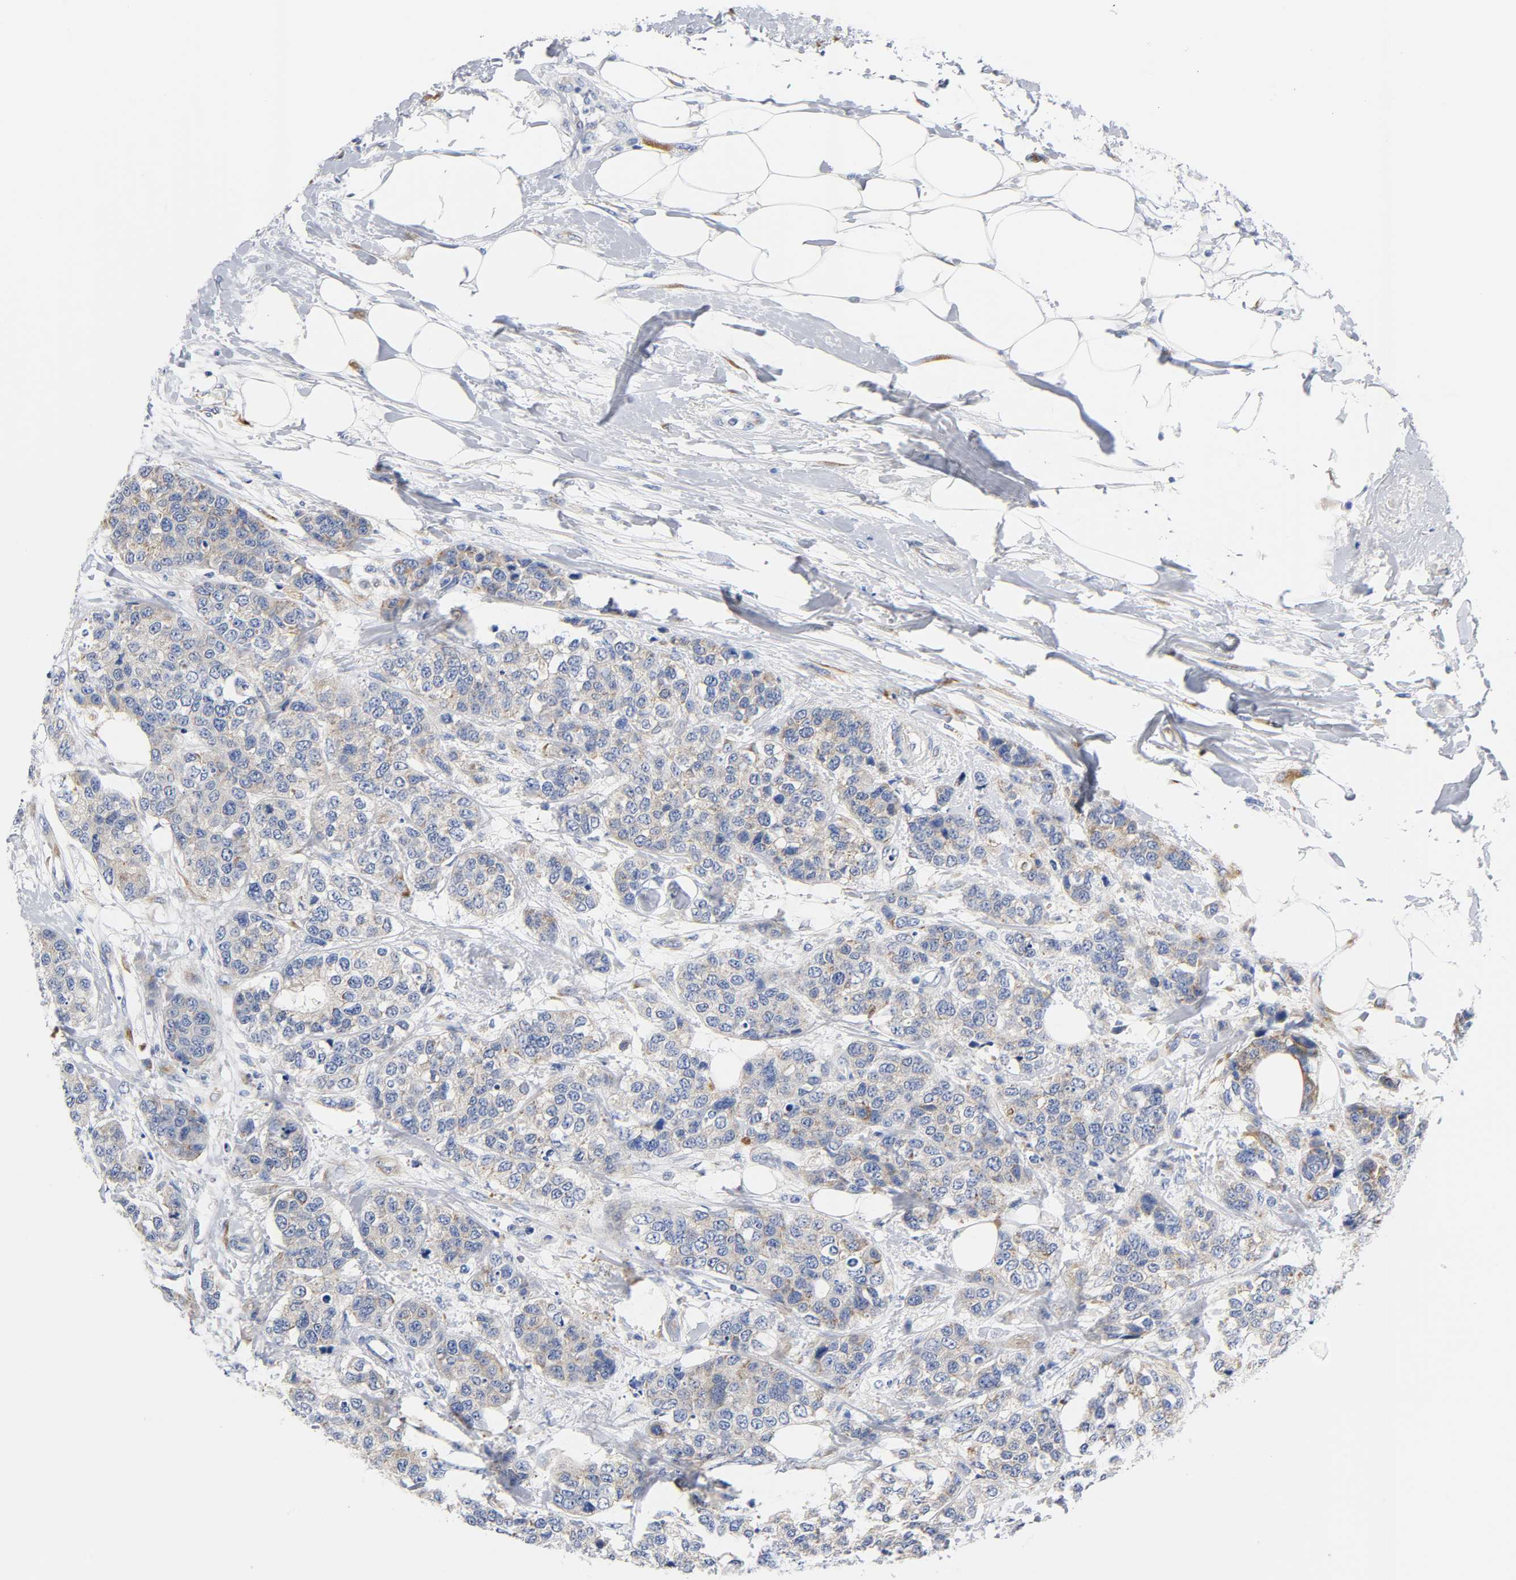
{"staining": {"intensity": "weak", "quantity": "25%-75%", "location": "cytoplasmic/membranous"}, "tissue": "breast cancer", "cell_type": "Tumor cells", "image_type": "cancer", "snomed": [{"axis": "morphology", "description": "Duct carcinoma"}, {"axis": "topography", "description": "Breast"}], "caption": "Intraductal carcinoma (breast) stained for a protein shows weak cytoplasmic/membranous positivity in tumor cells.", "gene": "REL", "patient": {"sex": "female", "age": 51}}